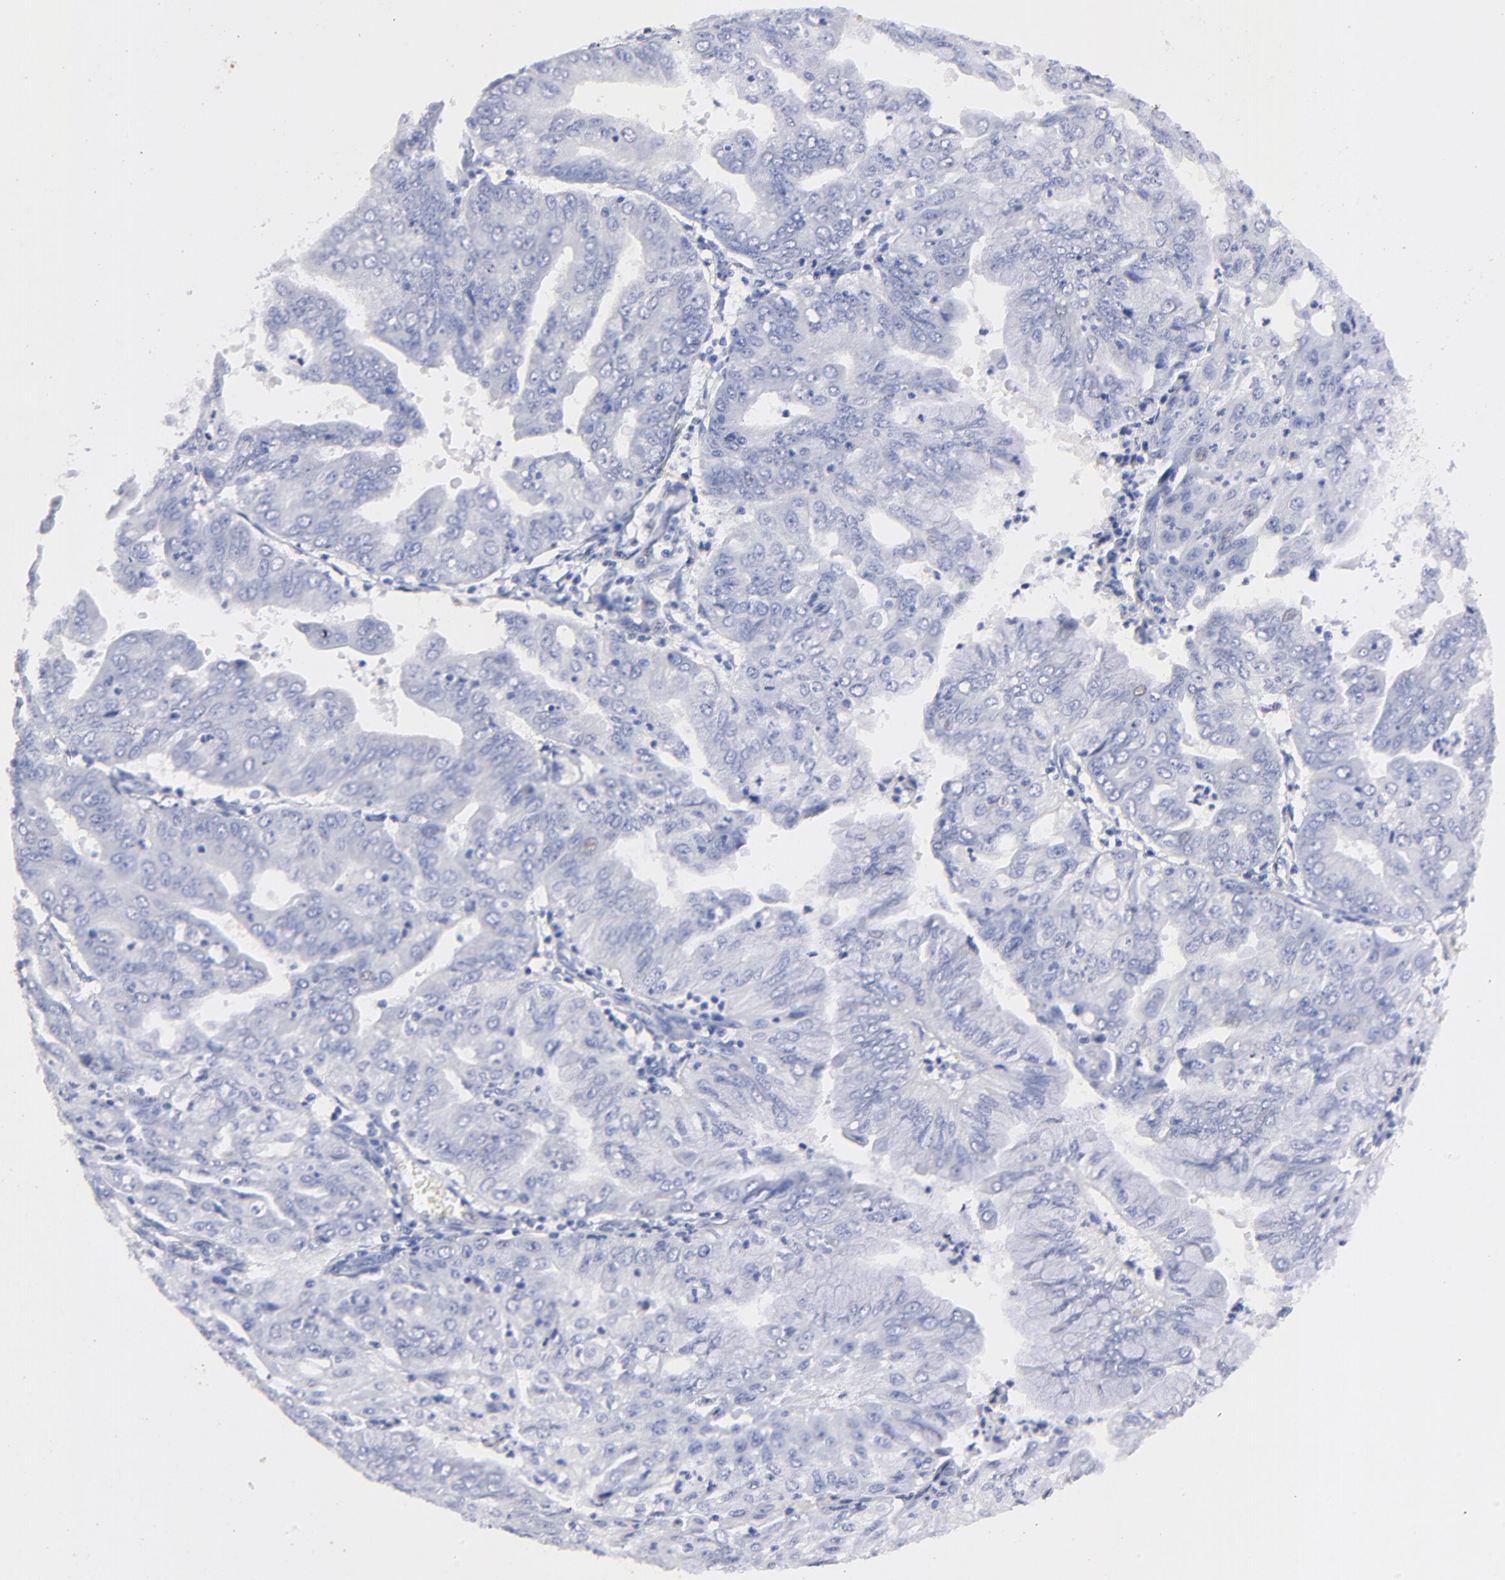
{"staining": {"intensity": "negative", "quantity": "none", "location": "none"}, "tissue": "endometrial cancer", "cell_type": "Tumor cells", "image_type": "cancer", "snomed": [{"axis": "morphology", "description": "Adenocarcinoma, NOS"}, {"axis": "topography", "description": "Endometrium"}], "caption": "Immunohistochemistry photomicrograph of human endometrial cancer (adenocarcinoma) stained for a protein (brown), which shows no expression in tumor cells.", "gene": "HORMAD2", "patient": {"sex": "female", "age": 79}}